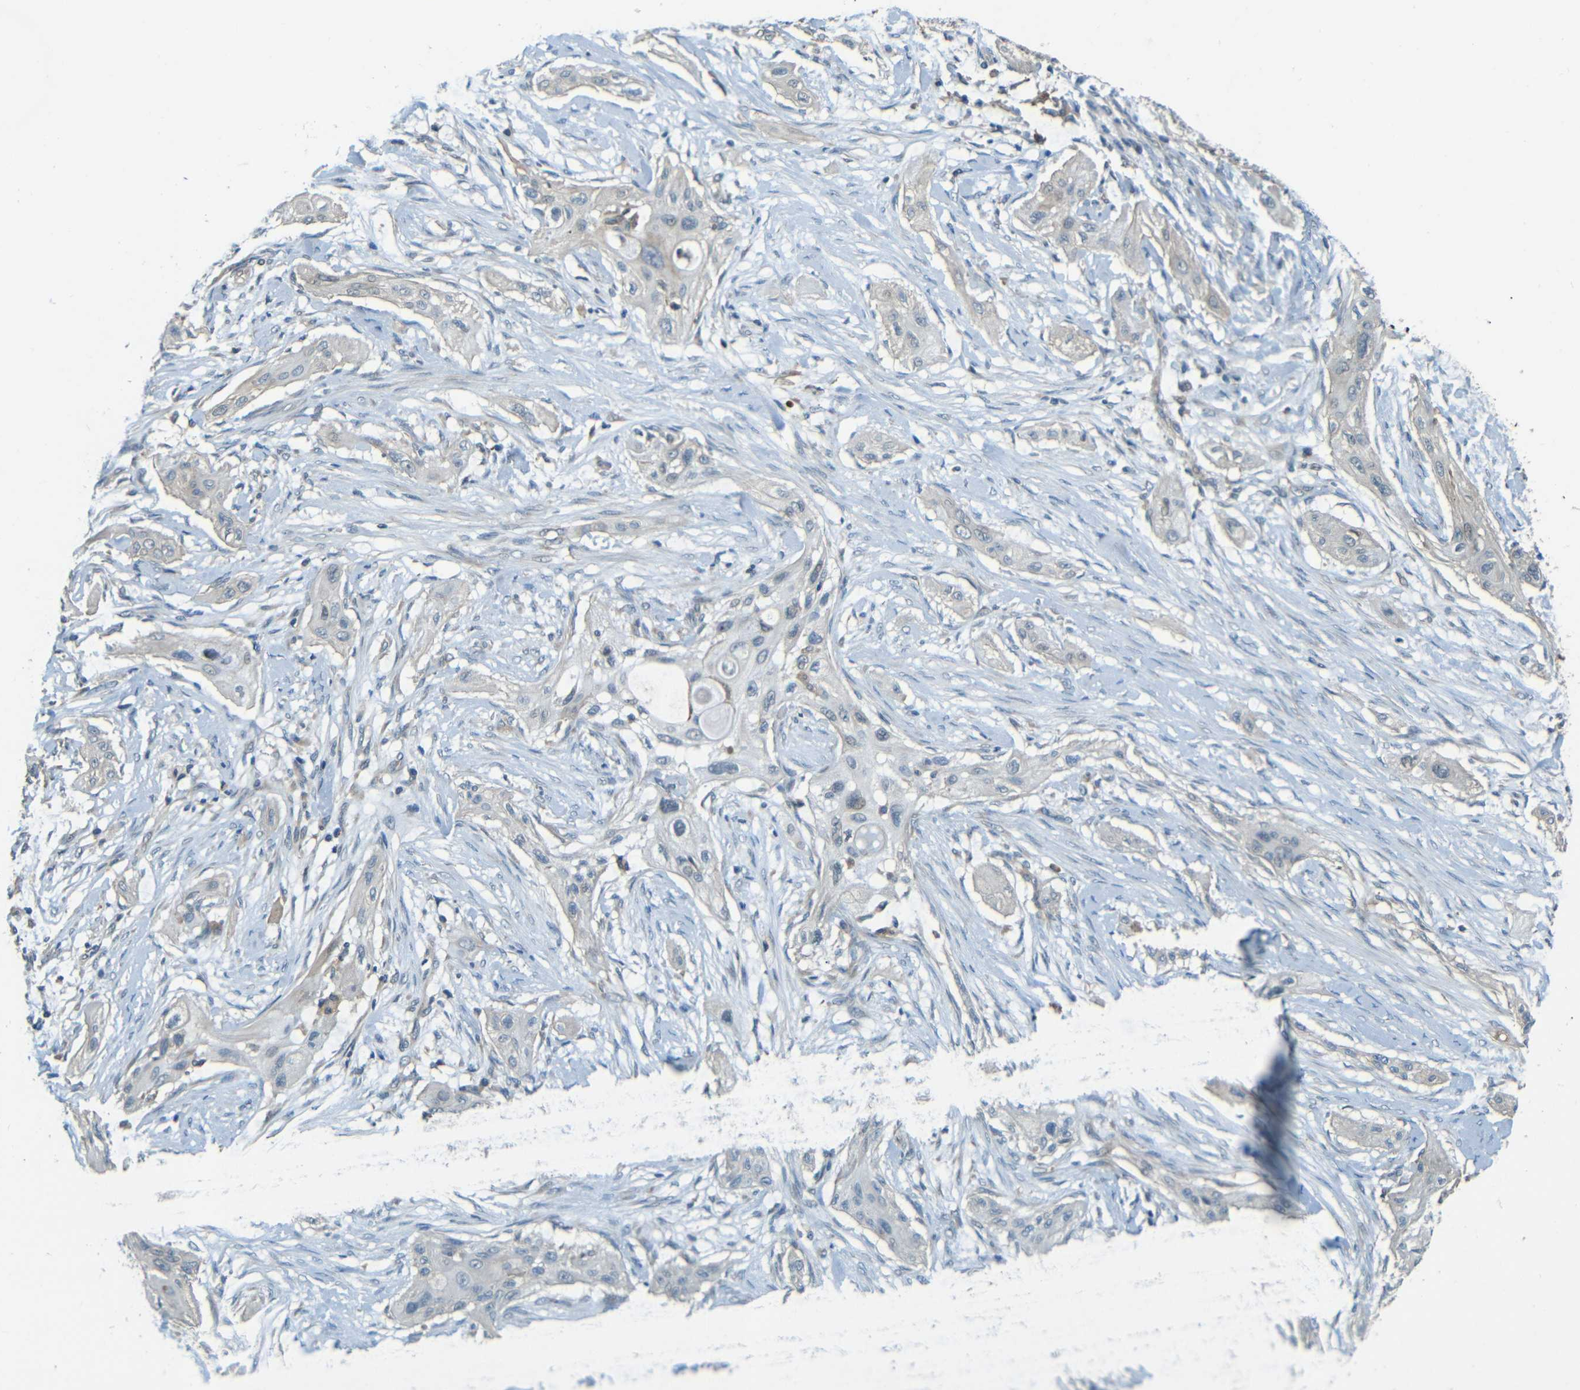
{"staining": {"intensity": "negative", "quantity": "none", "location": "none"}, "tissue": "lung cancer", "cell_type": "Tumor cells", "image_type": "cancer", "snomed": [{"axis": "morphology", "description": "Squamous cell carcinoma, NOS"}, {"axis": "topography", "description": "Lung"}], "caption": "High magnification brightfield microscopy of lung cancer (squamous cell carcinoma) stained with DAB (3,3'-diaminobenzidine) (brown) and counterstained with hematoxylin (blue): tumor cells show no significant expression.", "gene": "FNDC3A", "patient": {"sex": "female", "age": 47}}